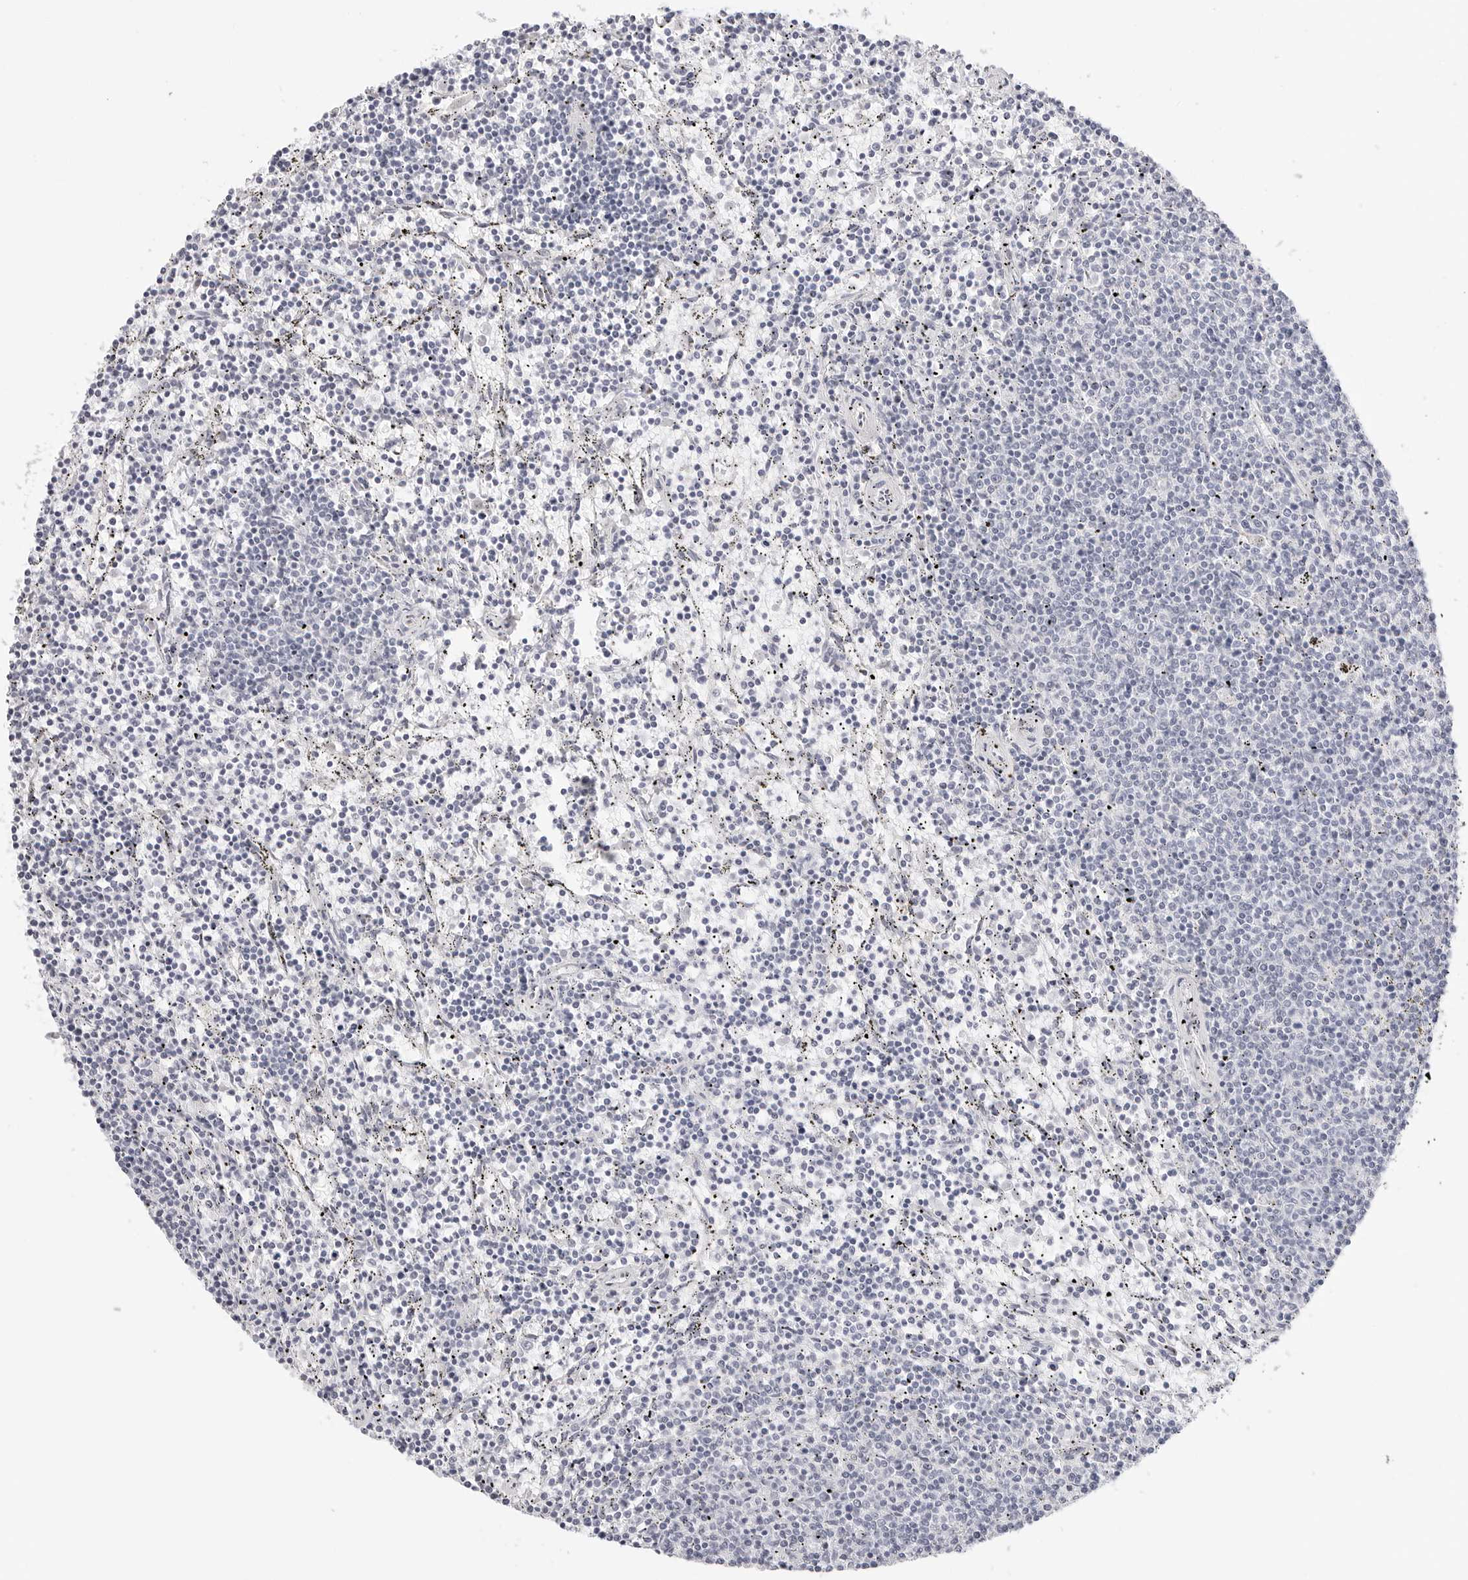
{"staining": {"intensity": "negative", "quantity": "none", "location": "none"}, "tissue": "lymphoma", "cell_type": "Tumor cells", "image_type": "cancer", "snomed": [{"axis": "morphology", "description": "Malignant lymphoma, non-Hodgkin's type, Low grade"}, {"axis": "topography", "description": "Spleen"}], "caption": "The photomicrograph demonstrates no significant positivity in tumor cells of lymphoma. Brightfield microscopy of IHC stained with DAB (3,3'-diaminobenzidine) (brown) and hematoxylin (blue), captured at high magnification.", "gene": "HMGCS2", "patient": {"sex": "female", "age": 50}}